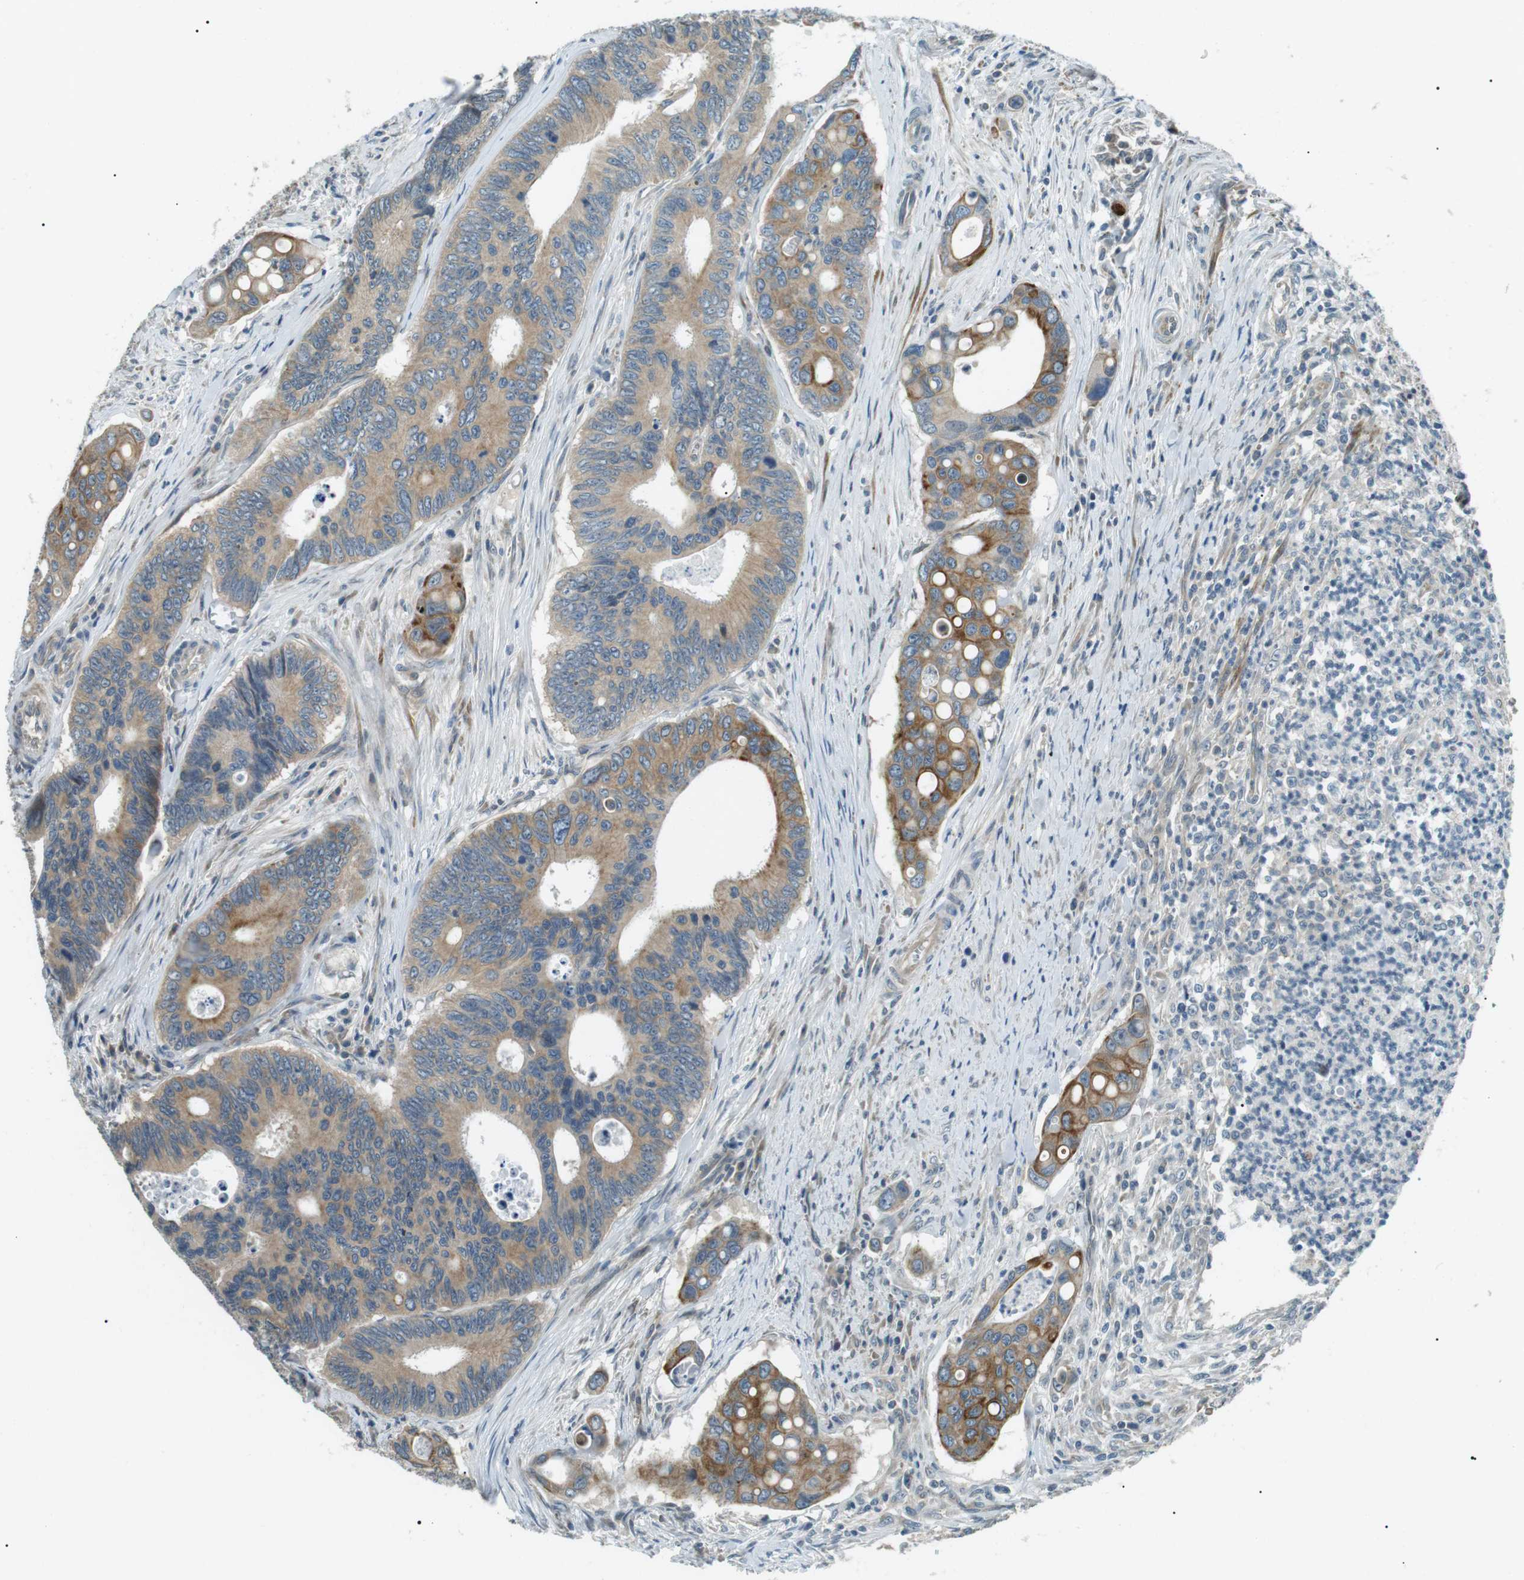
{"staining": {"intensity": "moderate", "quantity": ">75%", "location": "cytoplasmic/membranous"}, "tissue": "colorectal cancer", "cell_type": "Tumor cells", "image_type": "cancer", "snomed": [{"axis": "morphology", "description": "Inflammation, NOS"}, {"axis": "morphology", "description": "Adenocarcinoma, NOS"}, {"axis": "topography", "description": "Colon"}], "caption": "Colorectal cancer stained for a protein (brown) reveals moderate cytoplasmic/membranous positive positivity in approximately >75% of tumor cells.", "gene": "TMEM74", "patient": {"sex": "male", "age": 72}}